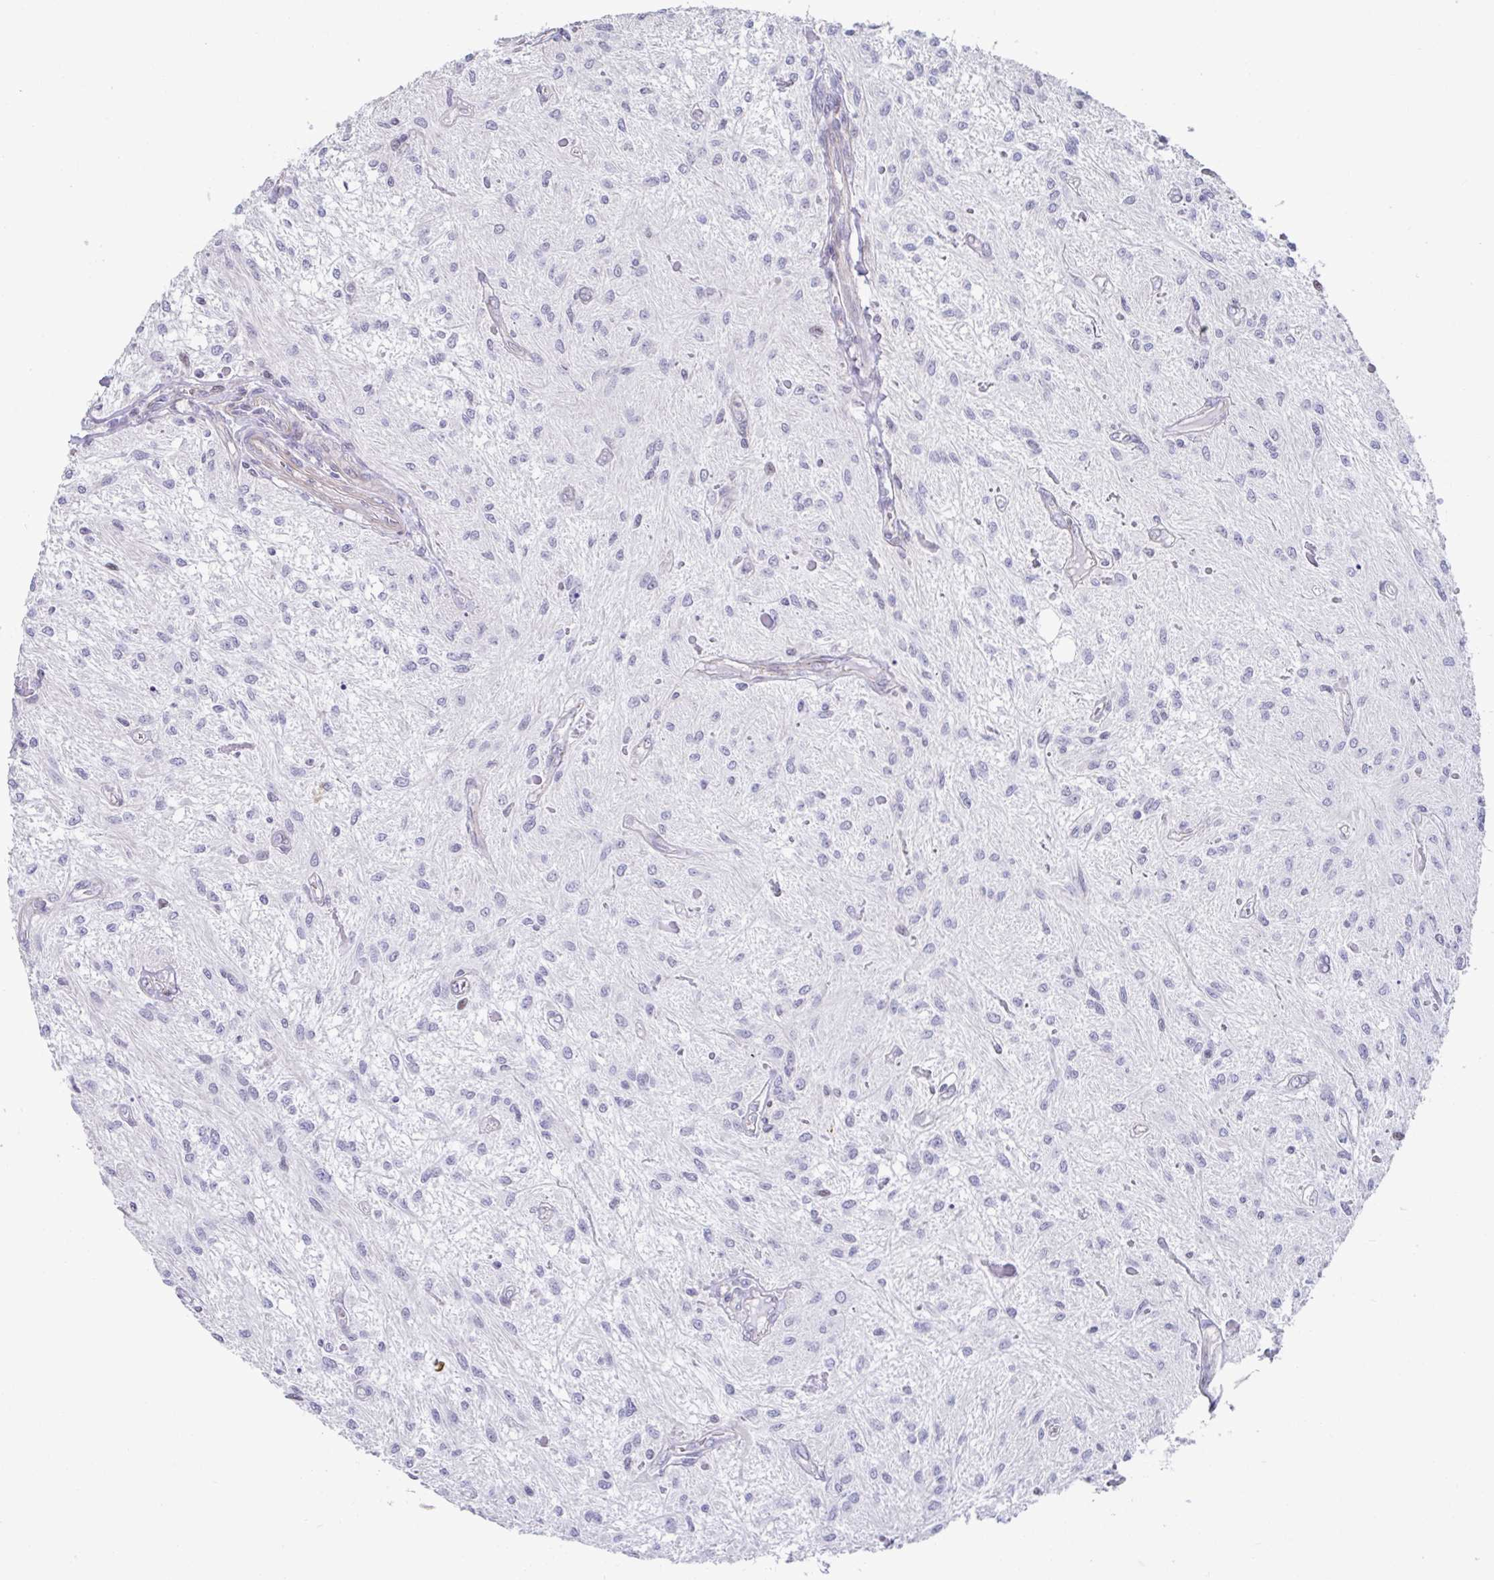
{"staining": {"intensity": "negative", "quantity": "none", "location": "none"}, "tissue": "glioma", "cell_type": "Tumor cells", "image_type": "cancer", "snomed": [{"axis": "morphology", "description": "Glioma, malignant, Low grade"}, {"axis": "topography", "description": "Cerebellum"}], "caption": "Protein analysis of glioma shows no significant positivity in tumor cells. (Brightfield microscopy of DAB (3,3'-diaminobenzidine) IHC at high magnification).", "gene": "WDR72", "patient": {"sex": "female", "age": 14}}